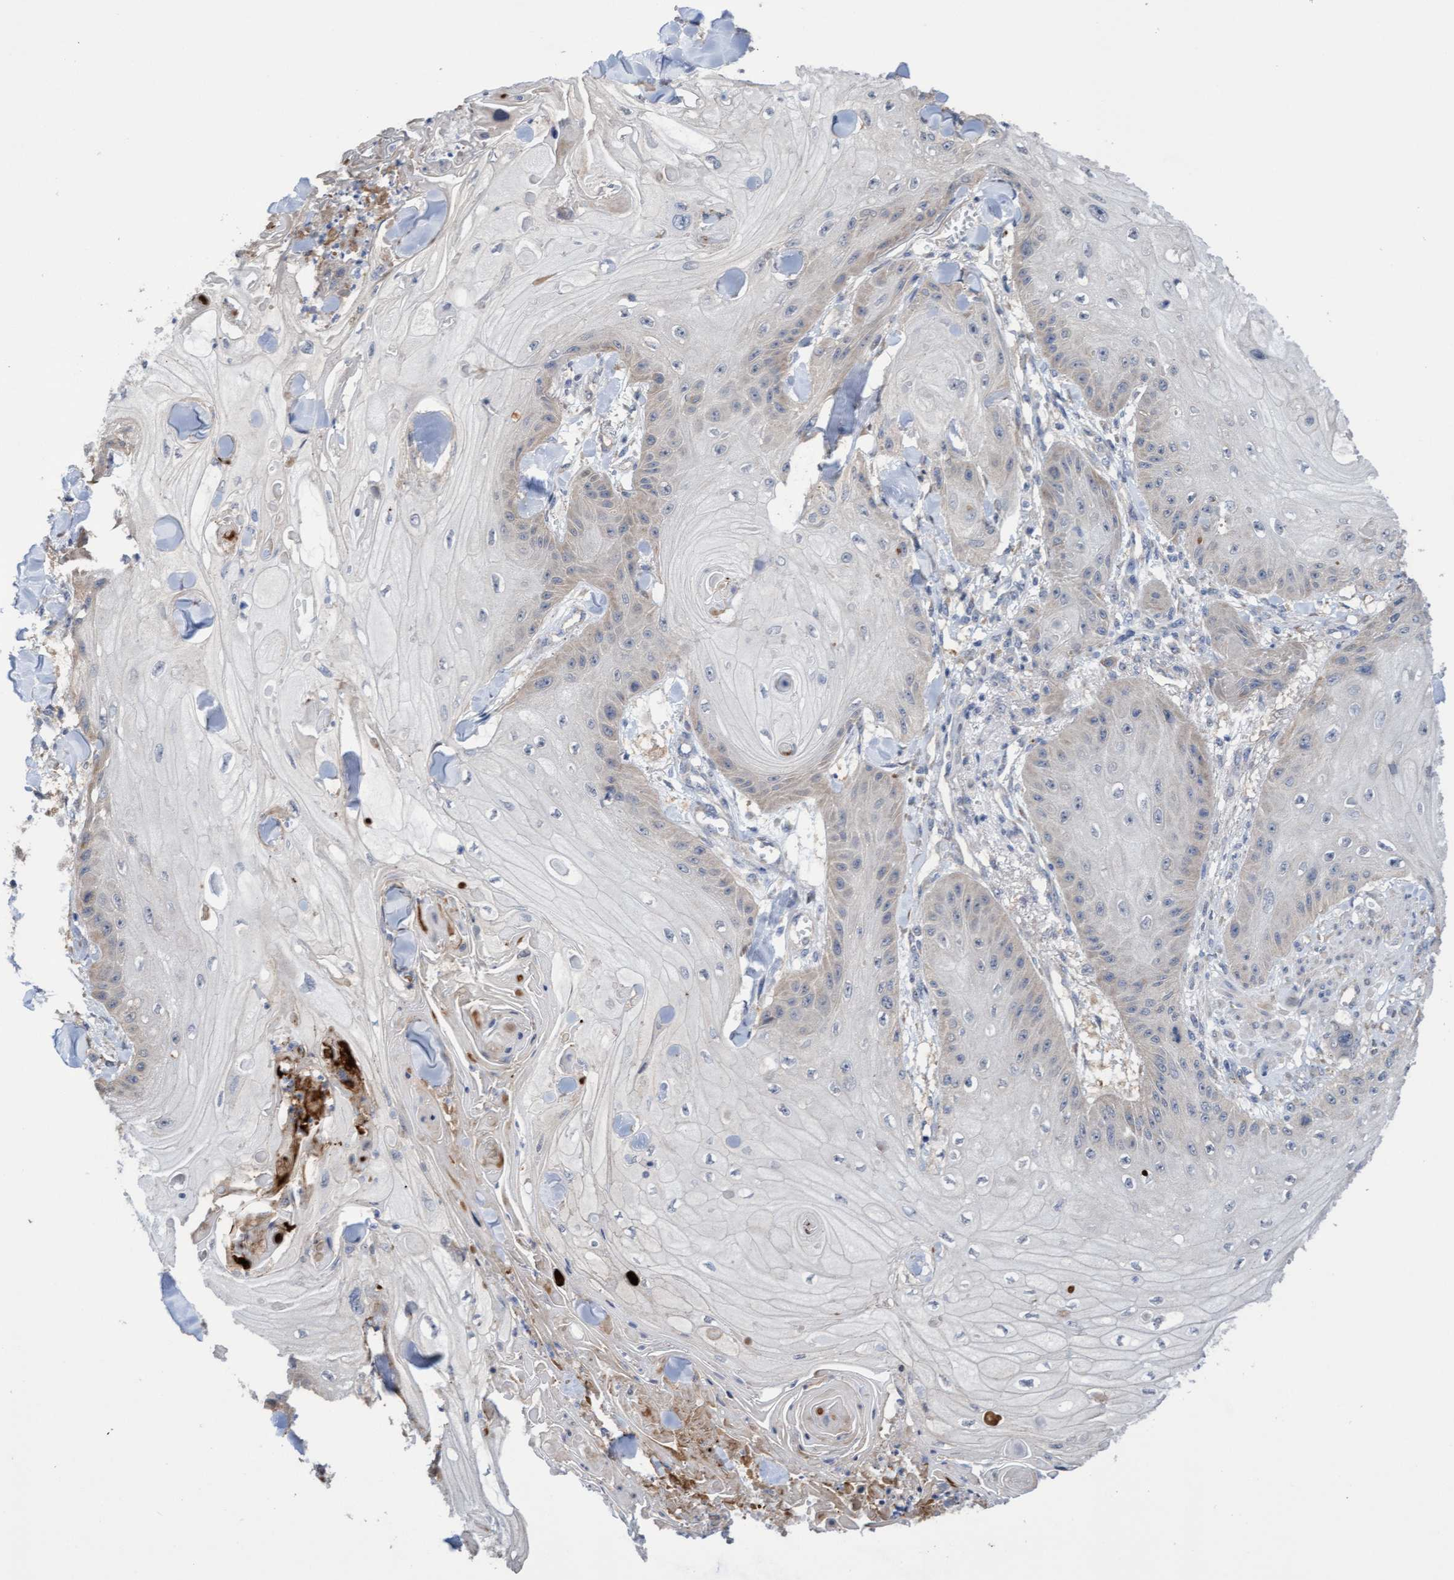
{"staining": {"intensity": "negative", "quantity": "none", "location": "none"}, "tissue": "skin cancer", "cell_type": "Tumor cells", "image_type": "cancer", "snomed": [{"axis": "morphology", "description": "Squamous cell carcinoma, NOS"}, {"axis": "topography", "description": "Skin"}], "caption": "A histopathology image of squamous cell carcinoma (skin) stained for a protein exhibits no brown staining in tumor cells. (Brightfield microscopy of DAB immunohistochemistry (IHC) at high magnification).", "gene": "ITFG1", "patient": {"sex": "male", "age": 74}}